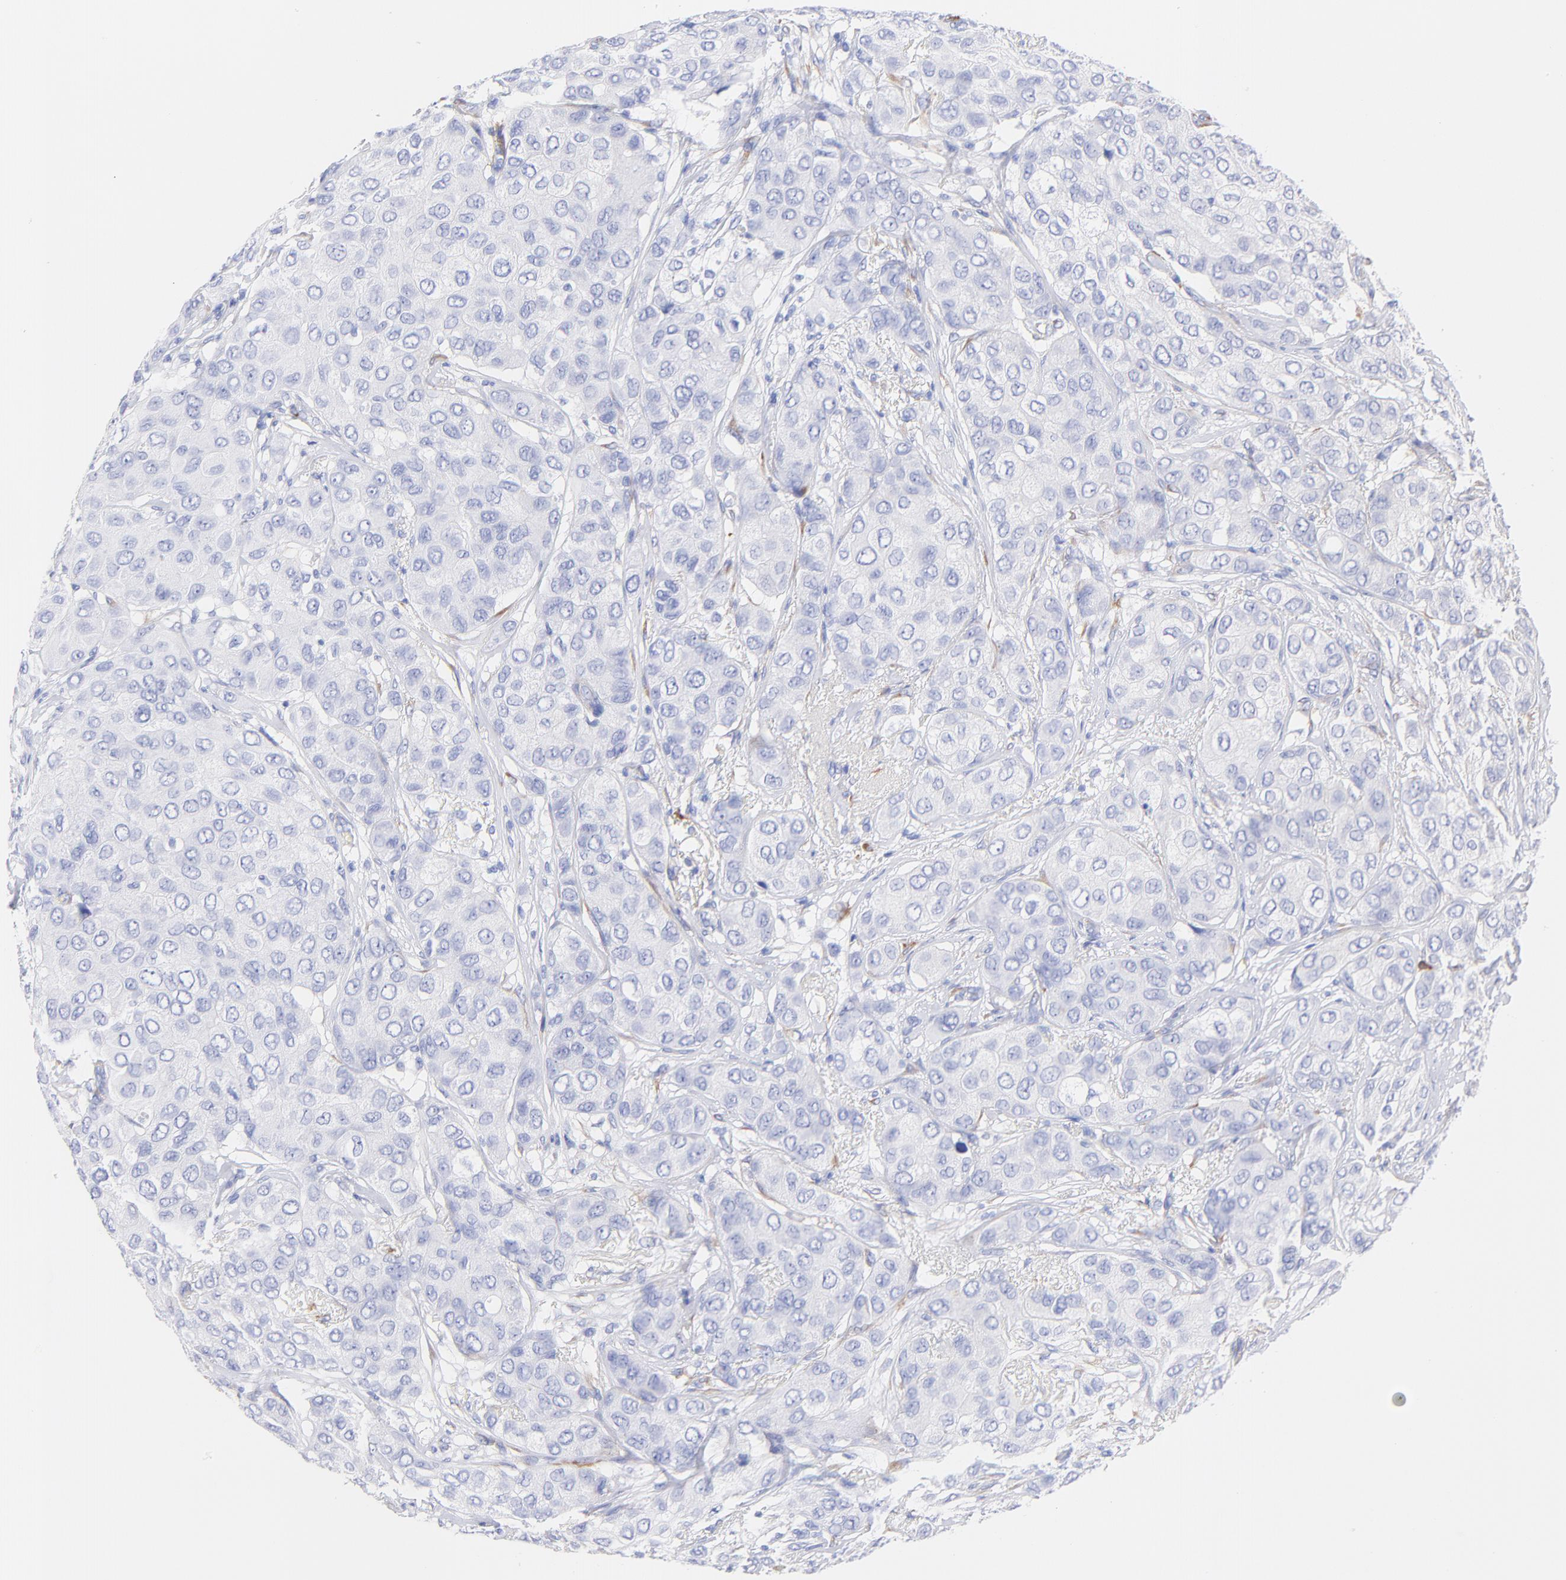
{"staining": {"intensity": "negative", "quantity": "none", "location": "none"}, "tissue": "breast cancer", "cell_type": "Tumor cells", "image_type": "cancer", "snomed": [{"axis": "morphology", "description": "Duct carcinoma"}, {"axis": "topography", "description": "Breast"}], "caption": "An IHC image of breast cancer is shown. There is no staining in tumor cells of breast cancer. The staining is performed using DAB brown chromogen with nuclei counter-stained in using hematoxylin.", "gene": "C1QTNF6", "patient": {"sex": "female", "age": 68}}